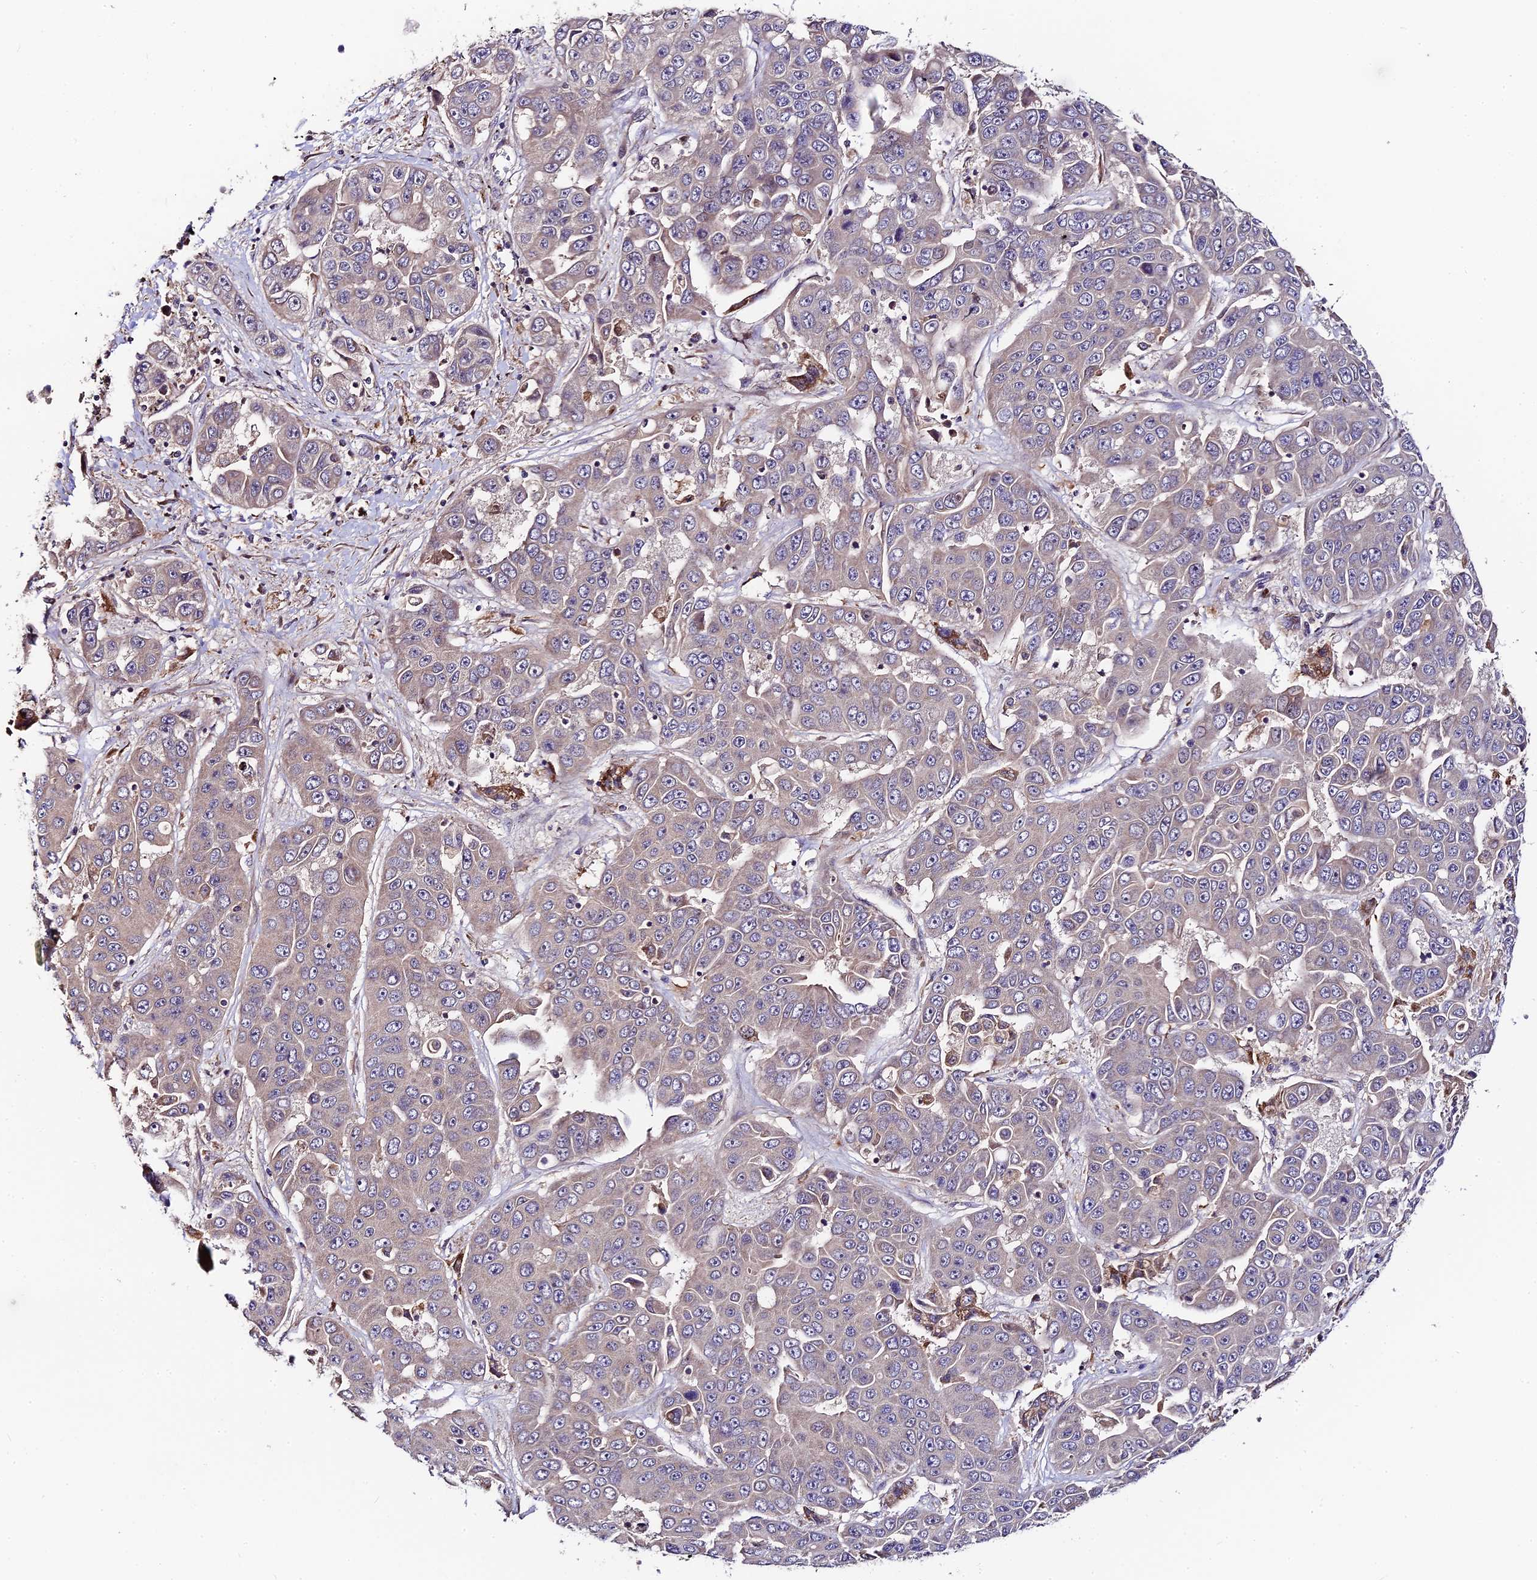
{"staining": {"intensity": "weak", "quantity": "<25%", "location": "cytoplasmic/membranous"}, "tissue": "liver cancer", "cell_type": "Tumor cells", "image_type": "cancer", "snomed": [{"axis": "morphology", "description": "Cholangiocarcinoma"}, {"axis": "topography", "description": "Liver"}], "caption": "This is an IHC image of liver cancer (cholangiocarcinoma). There is no positivity in tumor cells.", "gene": "C3orf20", "patient": {"sex": "female", "age": 52}}